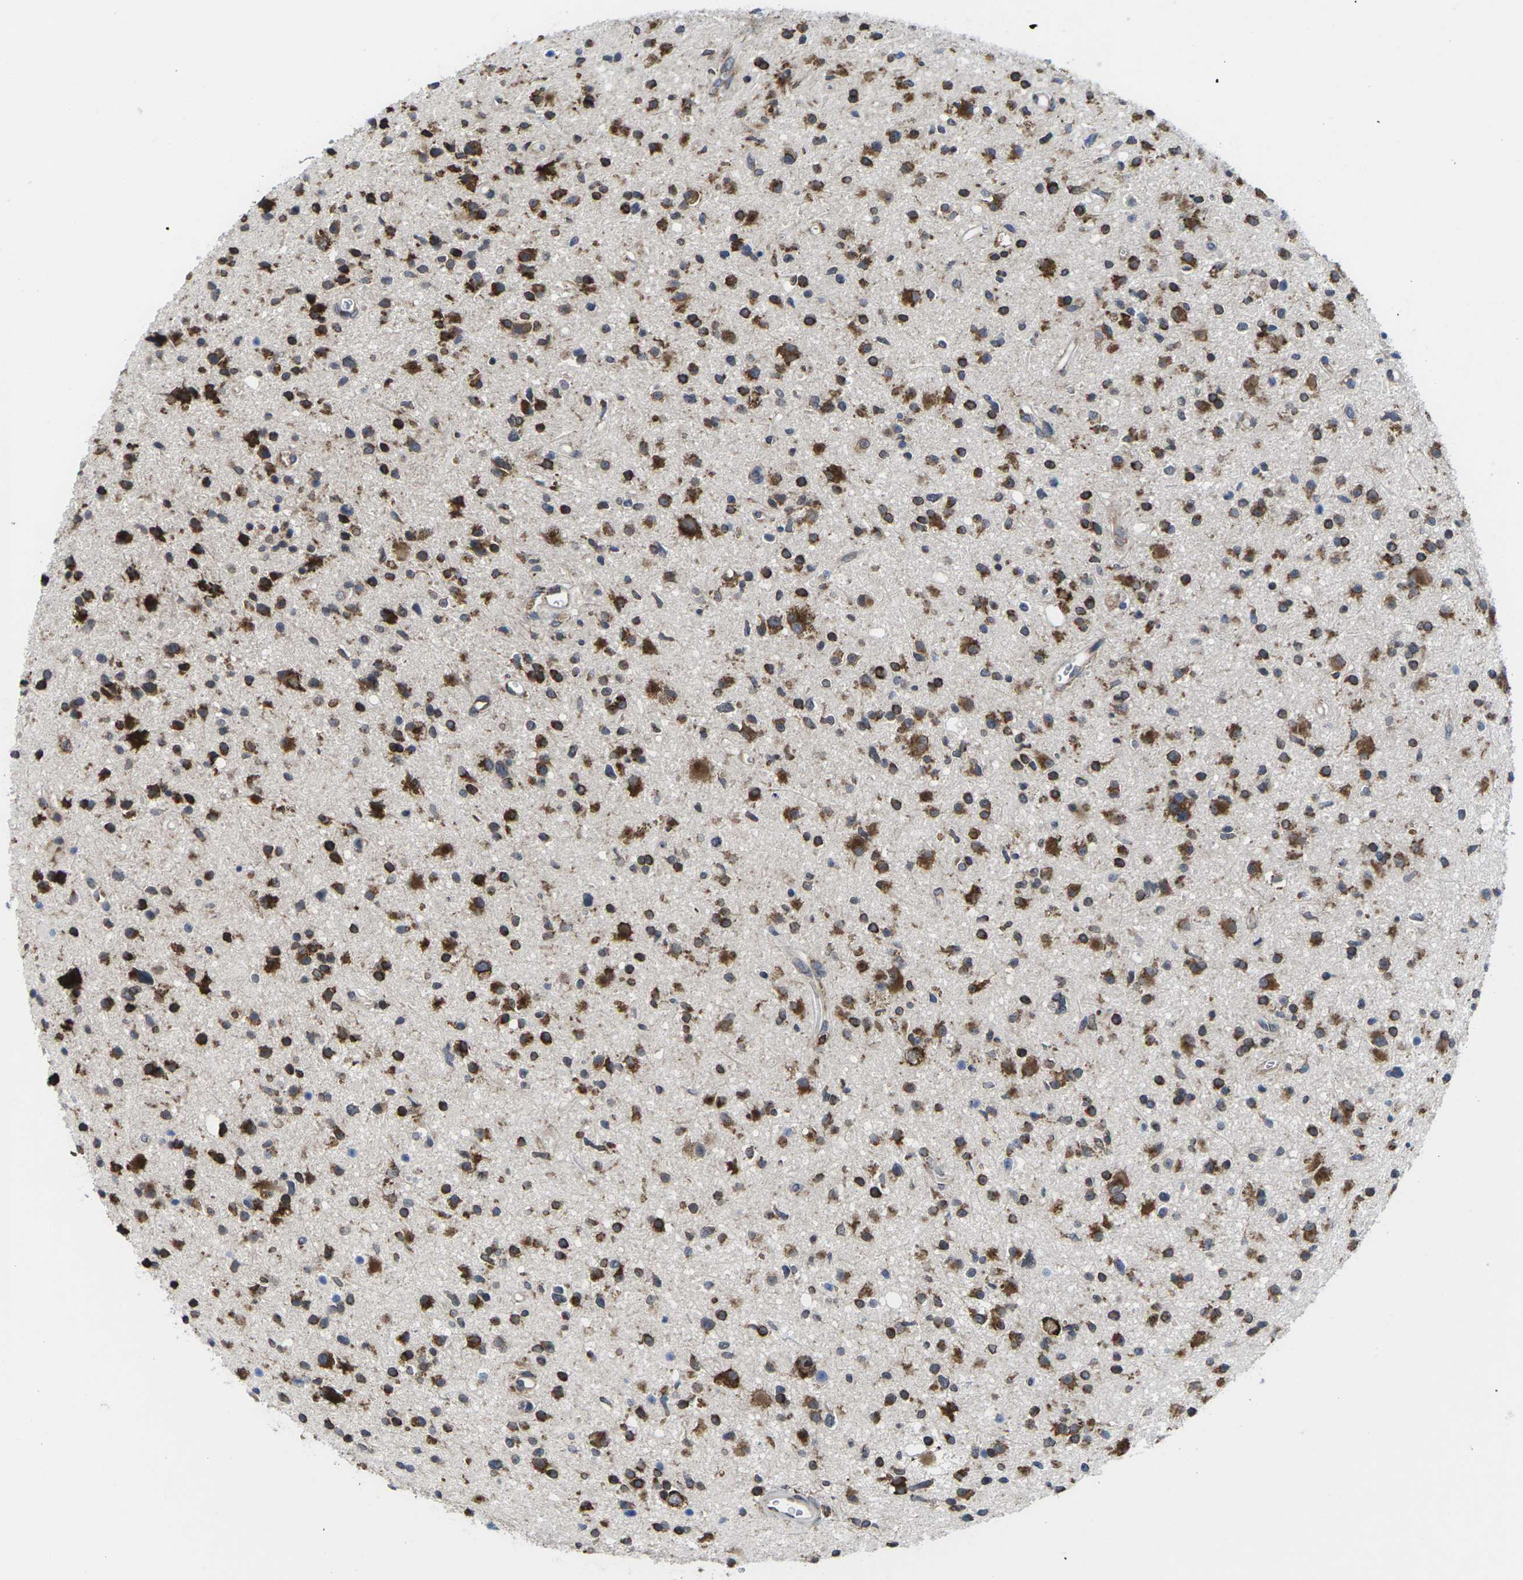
{"staining": {"intensity": "strong", "quantity": ">75%", "location": "cytoplasmic/membranous"}, "tissue": "glioma", "cell_type": "Tumor cells", "image_type": "cancer", "snomed": [{"axis": "morphology", "description": "Glioma, malignant, High grade"}, {"axis": "topography", "description": "Brain"}], "caption": "This is an image of IHC staining of high-grade glioma (malignant), which shows strong positivity in the cytoplasmic/membranous of tumor cells.", "gene": "PDZK1IP1", "patient": {"sex": "male", "age": 33}}